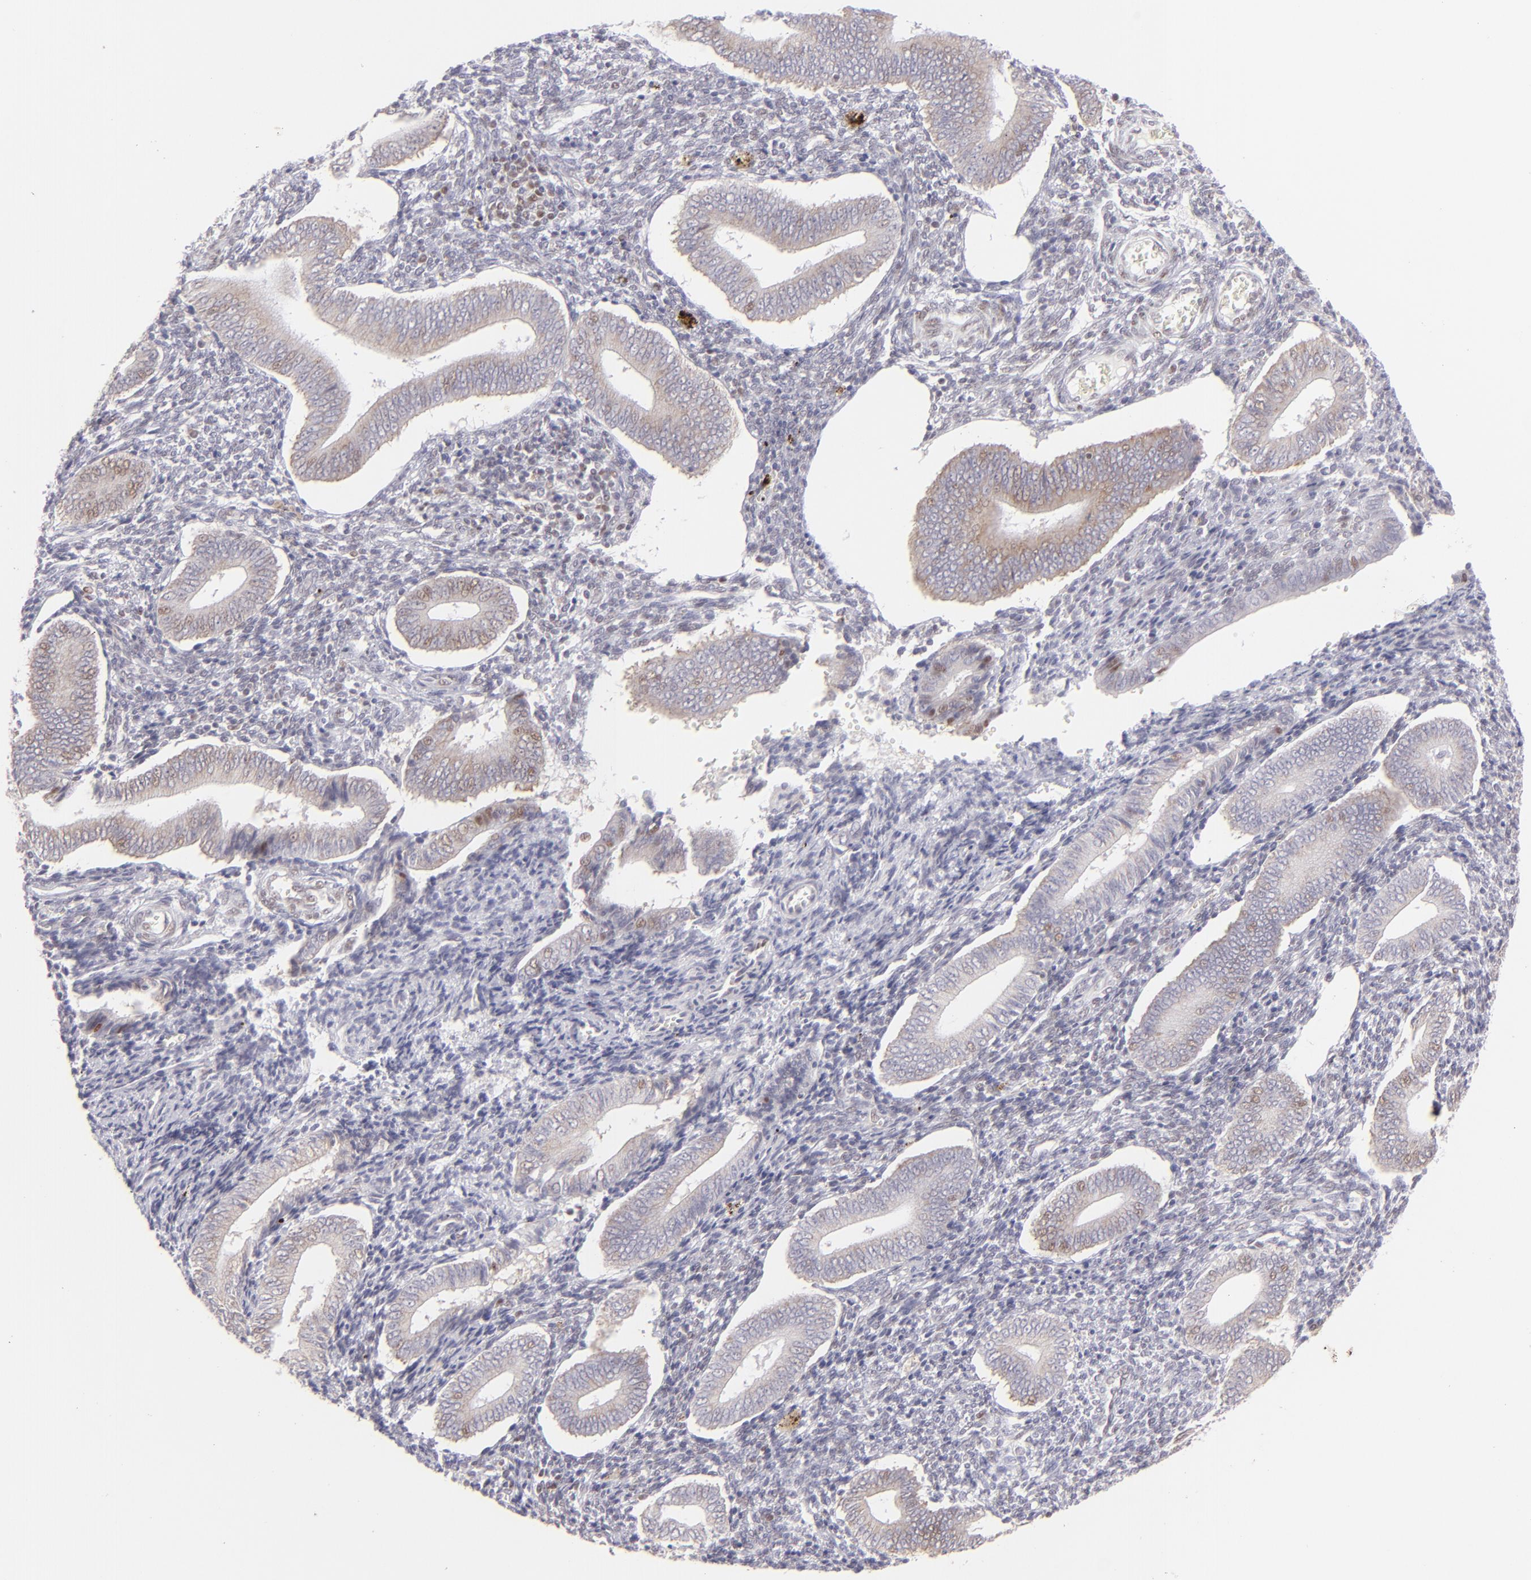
{"staining": {"intensity": "negative", "quantity": "none", "location": "none"}, "tissue": "endometrium", "cell_type": "Cells in endometrial stroma", "image_type": "normal", "snomed": [{"axis": "morphology", "description": "Normal tissue, NOS"}, {"axis": "topography", "description": "Uterus"}, {"axis": "topography", "description": "Endometrium"}], "caption": "IHC histopathology image of normal human endometrium stained for a protein (brown), which demonstrates no expression in cells in endometrial stroma. Brightfield microscopy of immunohistochemistry (IHC) stained with DAB (3,3'-diaminobenzidine) (brown) and hematoxylin (blue), captured at high magnification.", "gene": "POU2F1", "patient": {"sex": "female", "age": 33}}